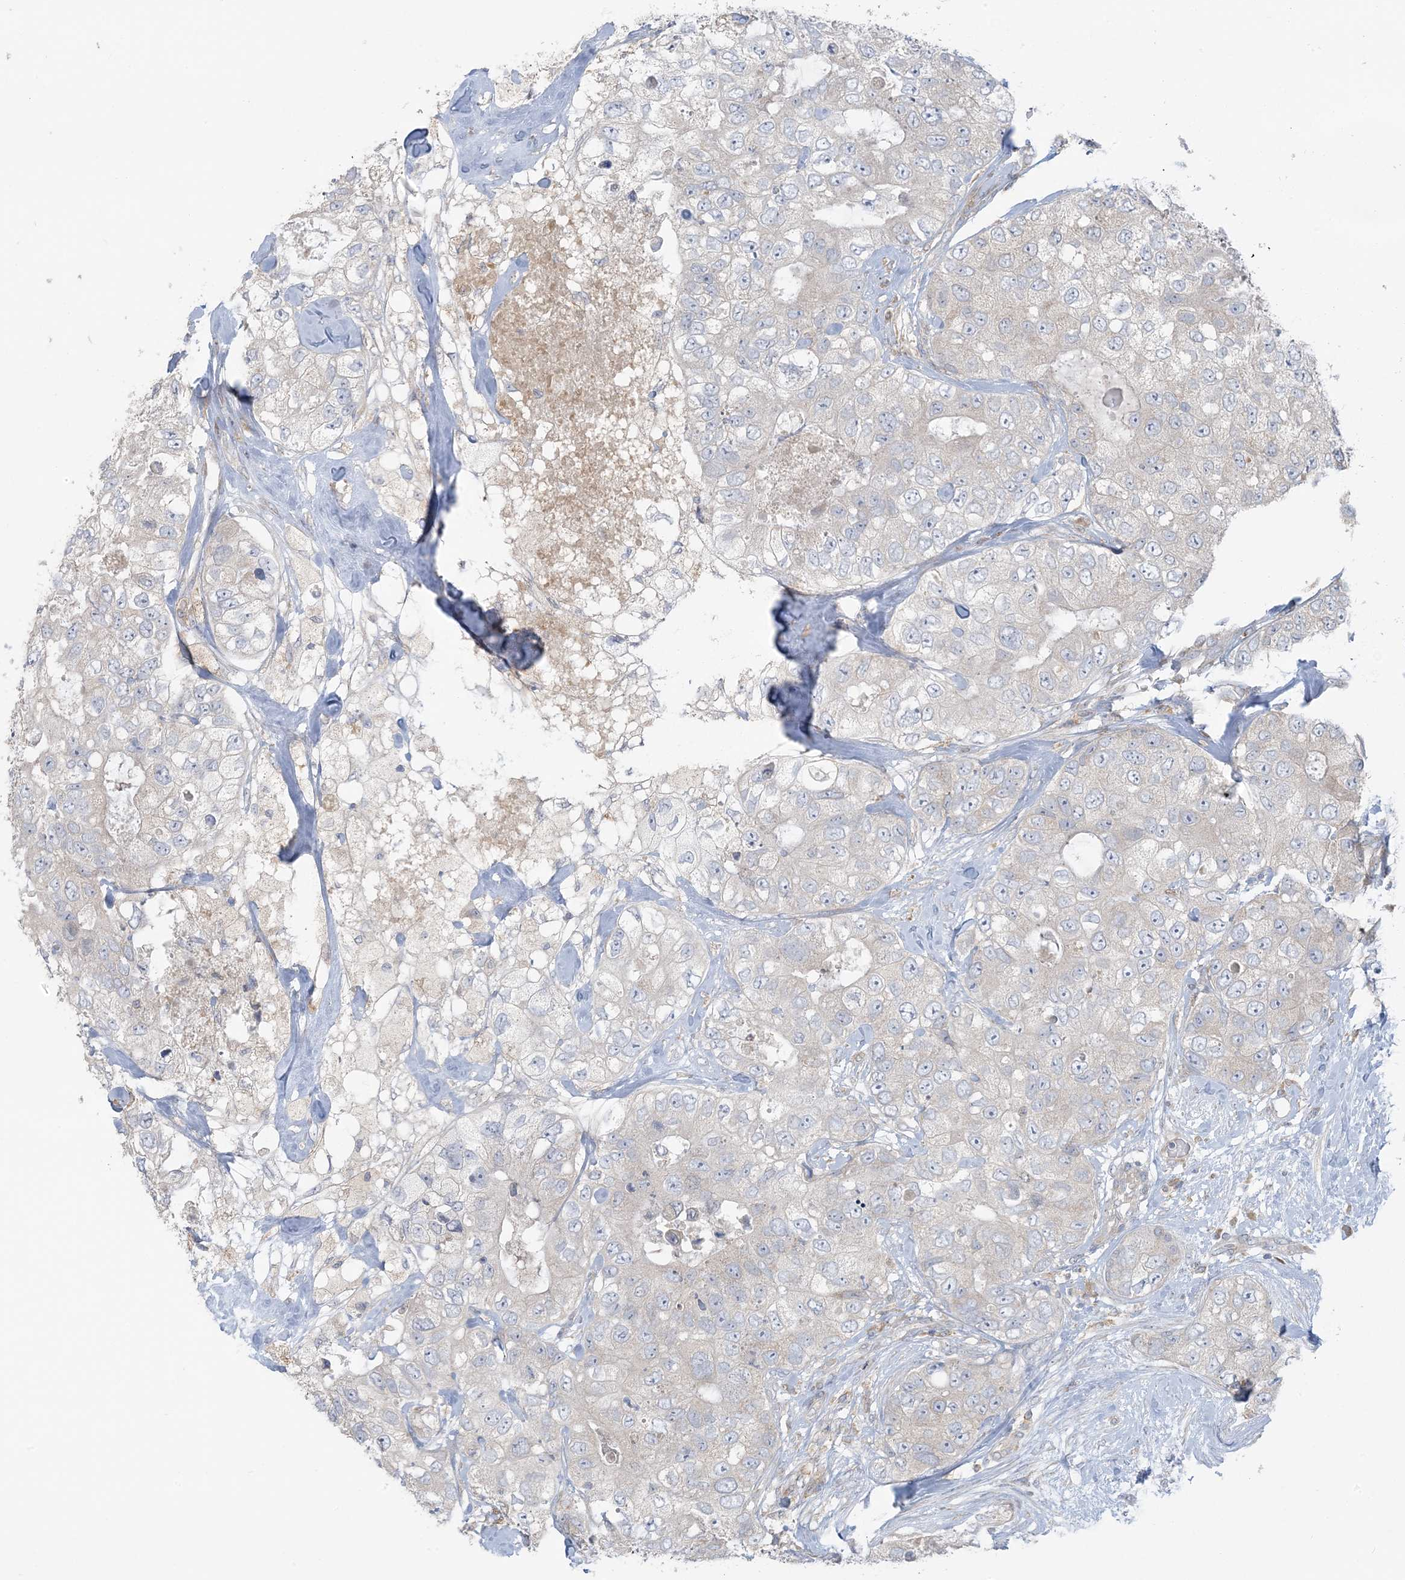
{"staining": {"intensity": "negative", "quantity": "none", "location": "none"}, "tissue": "breast cancer", "cell_type": "Tumor cells", "image_type": "cancer", "snomed": [{"axis": "morphology", "description": "Duct carcinoma"}, {"axis": "topography", "description": "Breast"}], "caption": "Tumor cells are negative for brown protein staining in breast cancer (infiltrating ductal carcinoma).", "gene": "EEFSEC", "patient": {"sex": "female", "age": 62}}